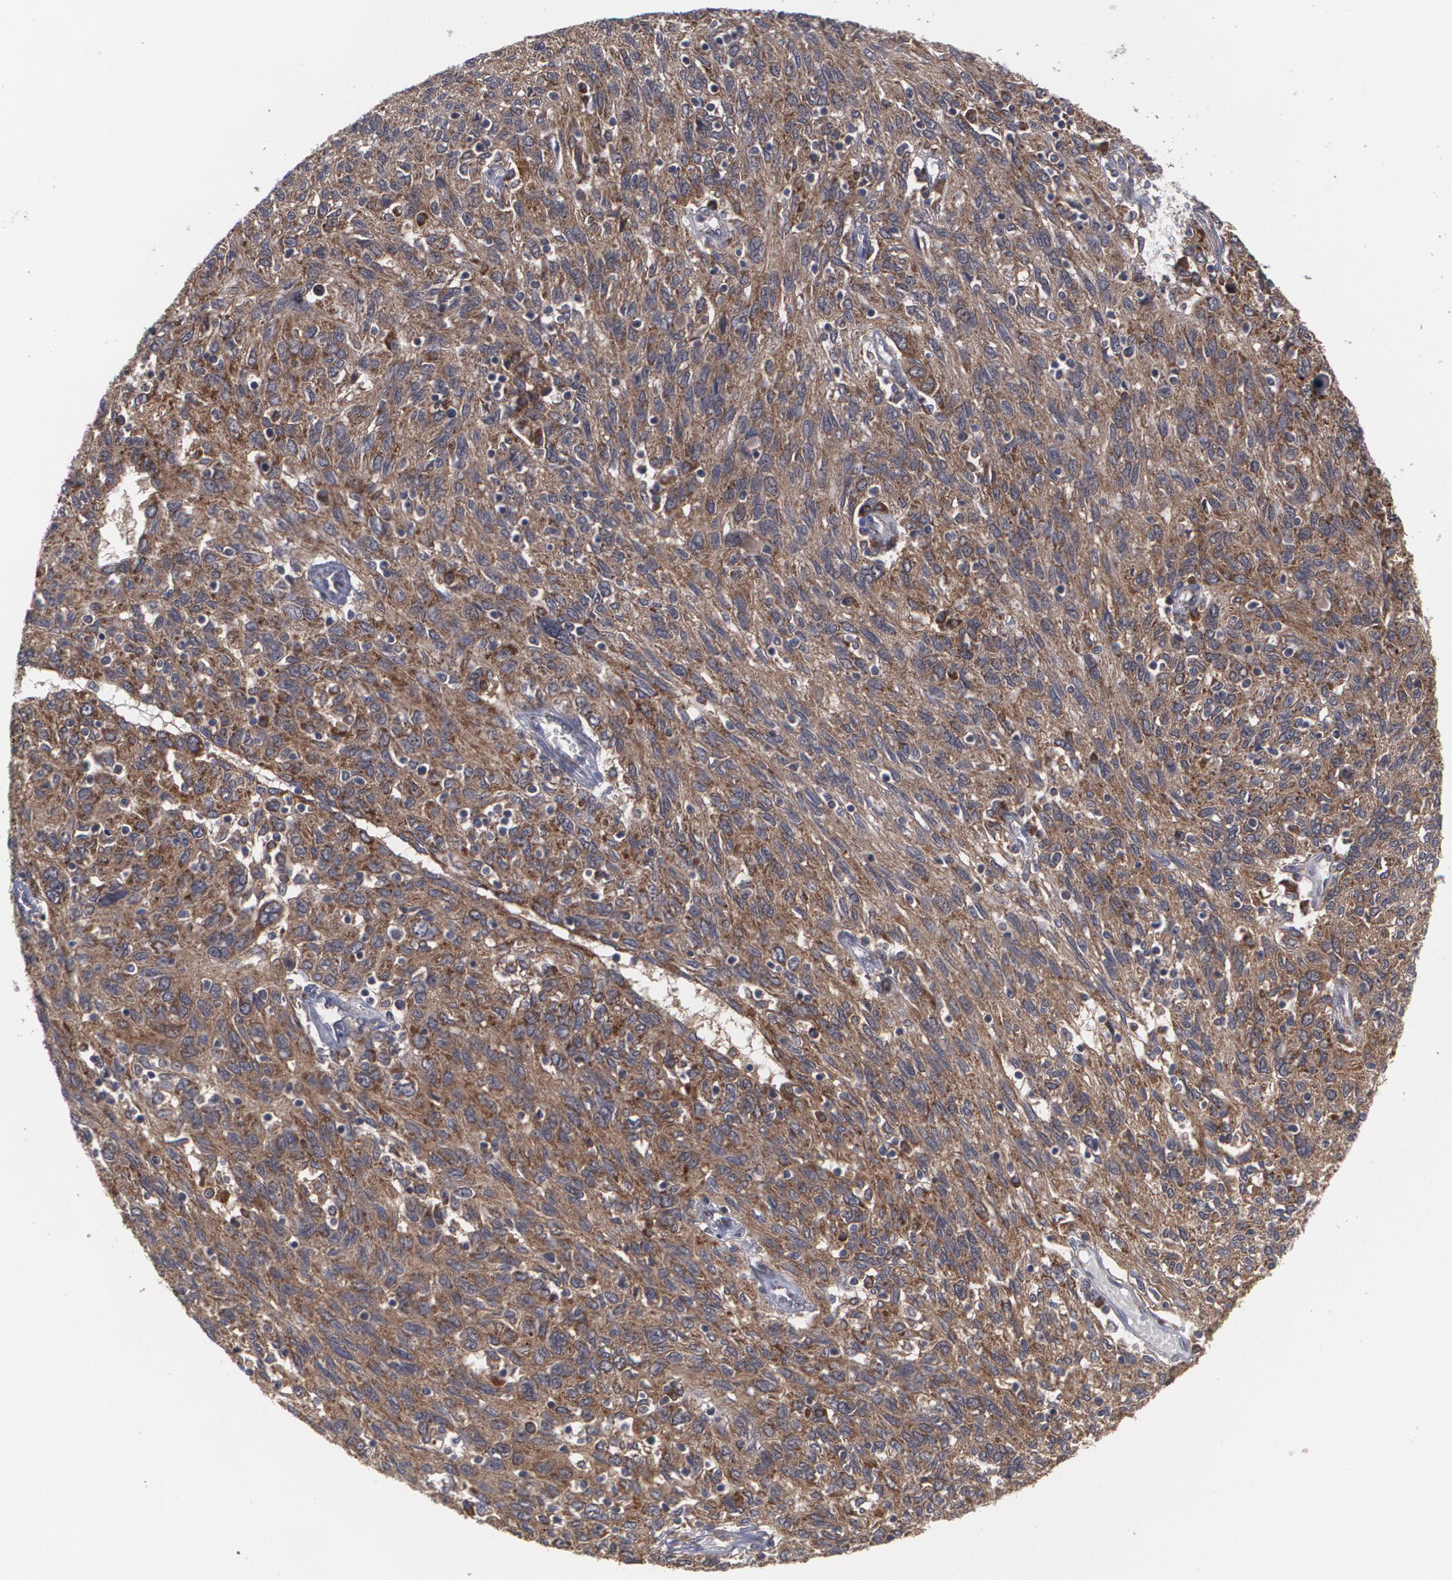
{"staining": {"intensity": "moderate", "quantity": ">75%", "location": "cytoplasmic/membranous"}, "tissue": "ovarian cancer", "cell_type": "Tumor cells", "image_type": "cancer", "snomed": [{"axis": "morphology", "description": "Carcinoma, endometroid"}, {"axis": "topography", "description": "Ovary"}], "caption": "The immunohistochemical stain highlights moderate cytoplasmic/membranous expression in tumor cells of ovarian cancer tissue.", "gene": "BMP6", "patient": {"sex": "female", "age": 50}}